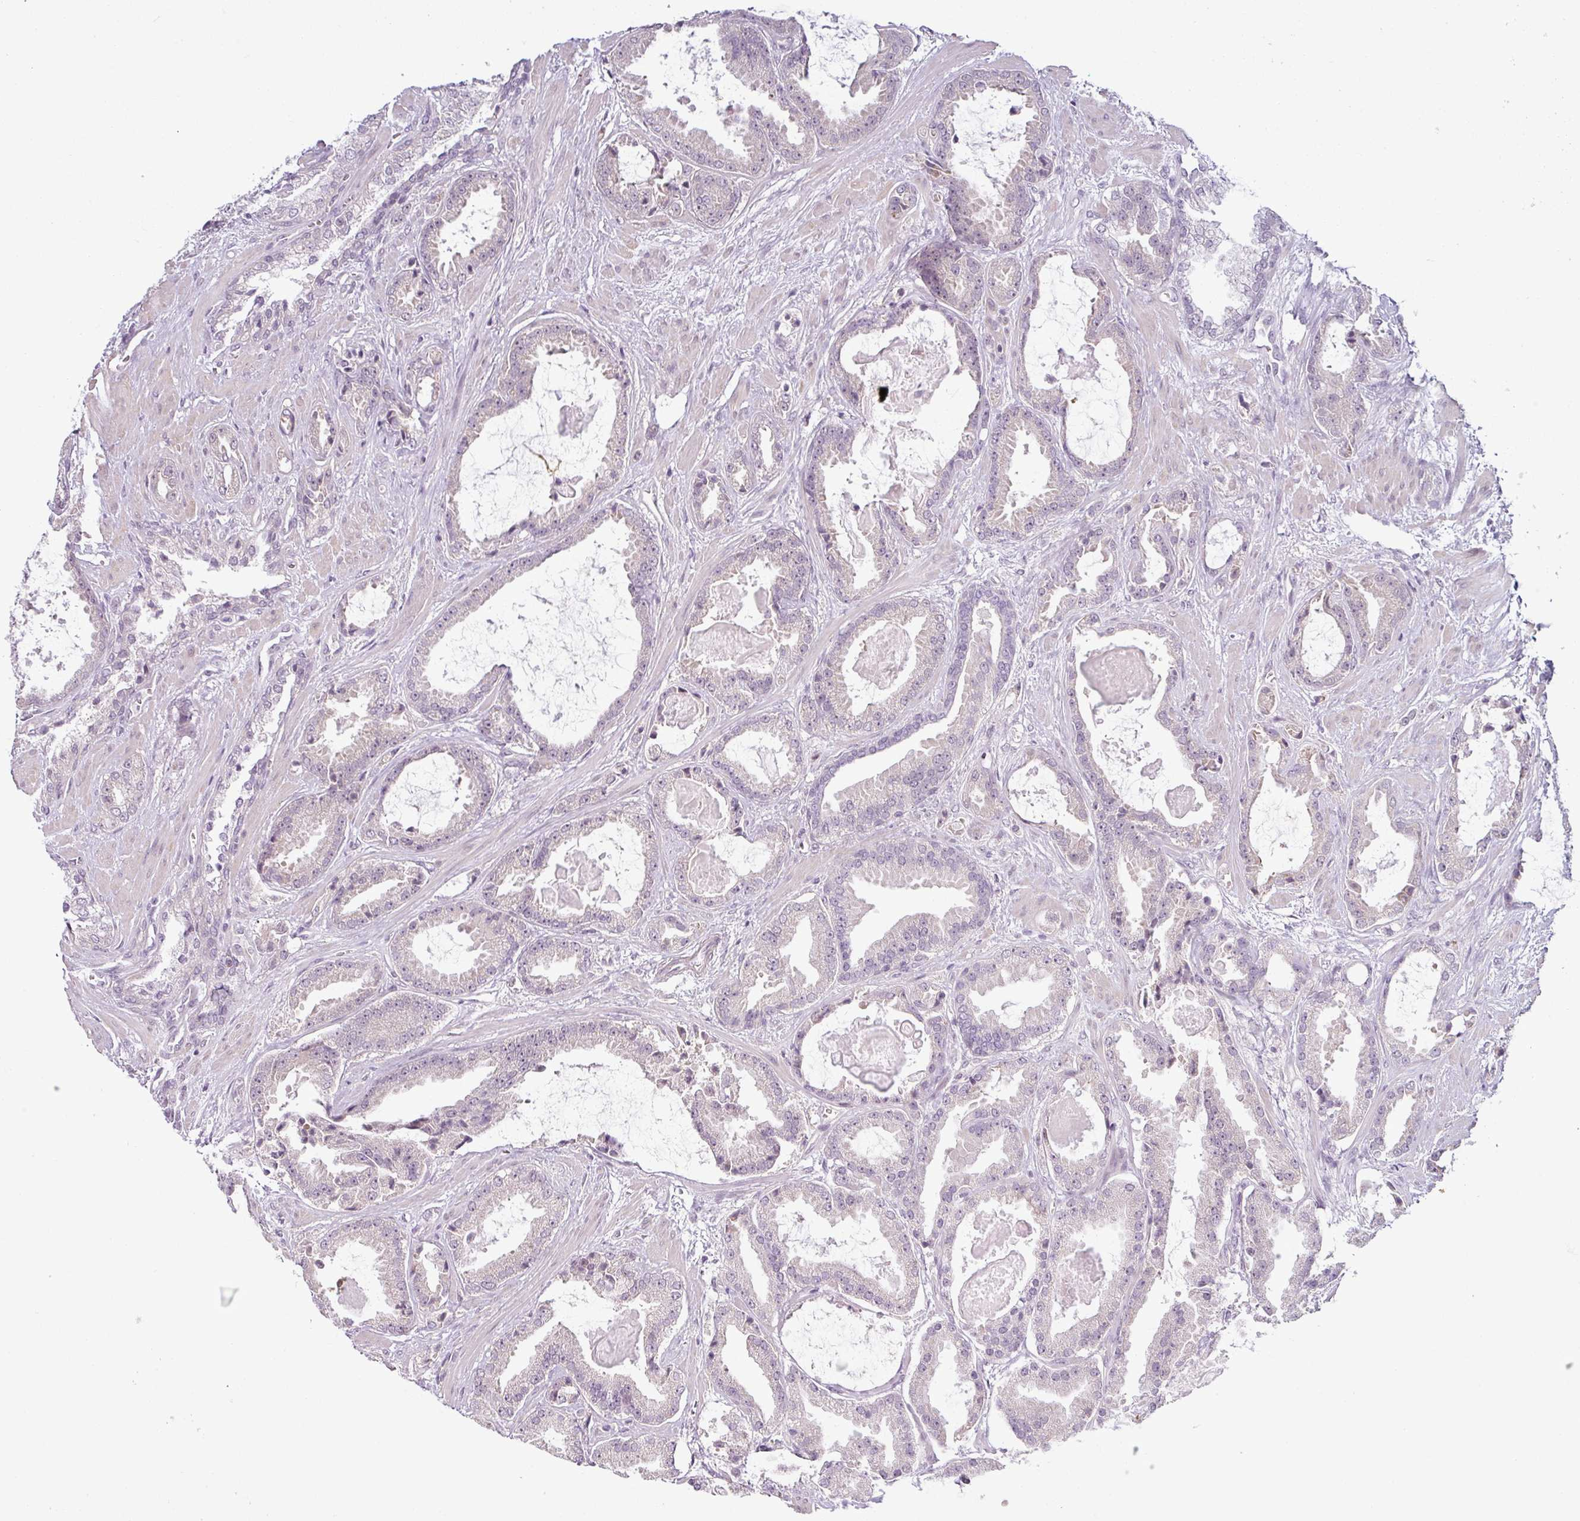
{"staining": {"intensity": "negative", "quantity": "none", "location": "none"}, "tissue": "prostate cancer", "cell_type": "Tumor cells", "image_type": "cancer", "snomed": [{"axis": "morphology", "description": "Adenocarcinoma, Low grade"}, {"axis": "topography", "description": "Prostate"}], "caption": "Human prostate cancer stained for a protein using IHC reveals no positivity in tumor cells.", "gene": "OR52D1", "patient": {"sex": "male", "age": 62}}